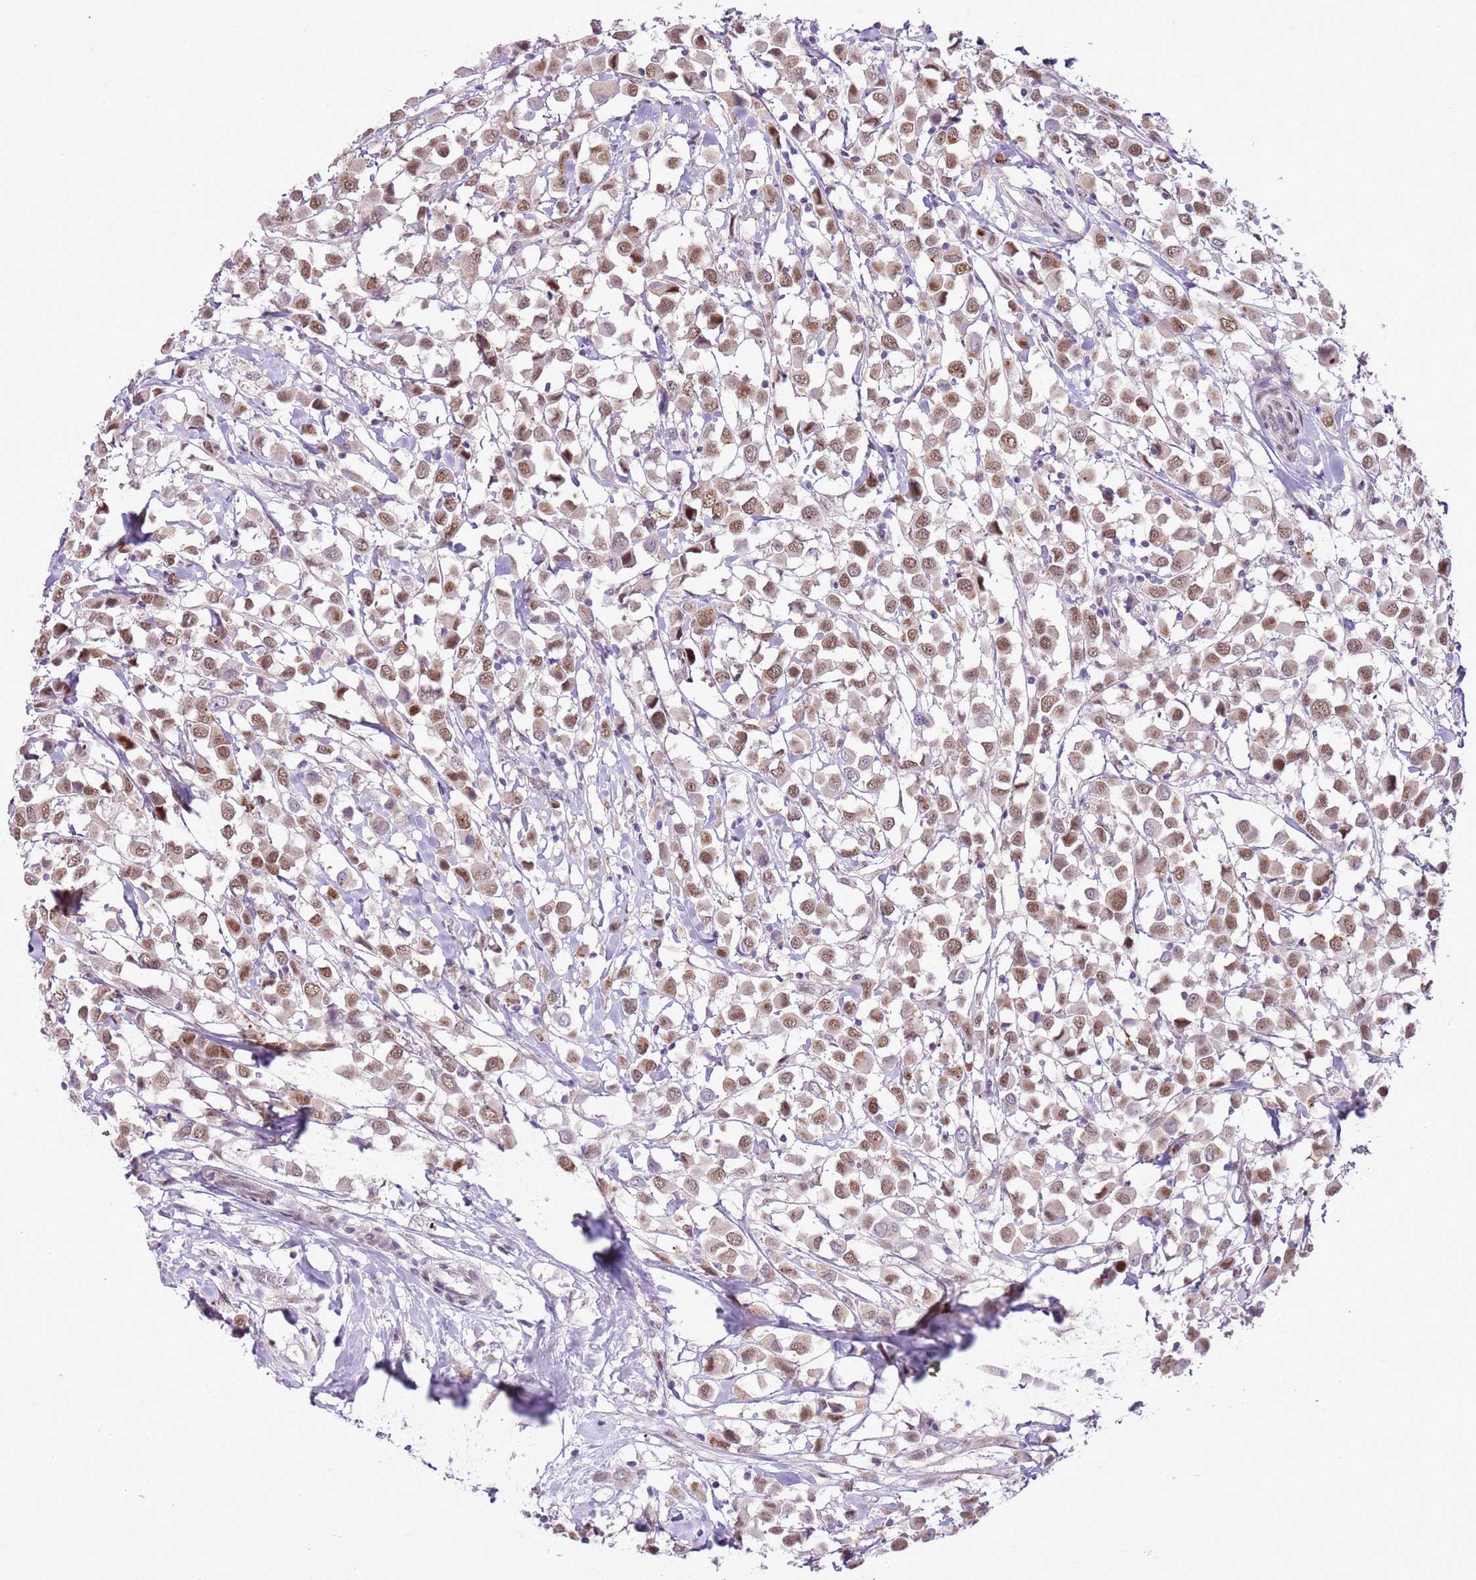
{"staining": {"intensity": "moderate", "quantity": ">75%", "location": "nuclear"}, "tissue": "breast cancer", "cell_type": "Tumor cells", "image_type": "cancer", "snomed": [{"axis": "morphology", "description": "Duct carcinoma"}, {"axis": "topography", "description": "Breast"}], "caption": "Immunohistochemical staining of human breast cancer shows moderate nuclear protein expression in about >75% of tumor cells.", "gene": "NACC2", "patient": {"sex": "female", "age": 61}}